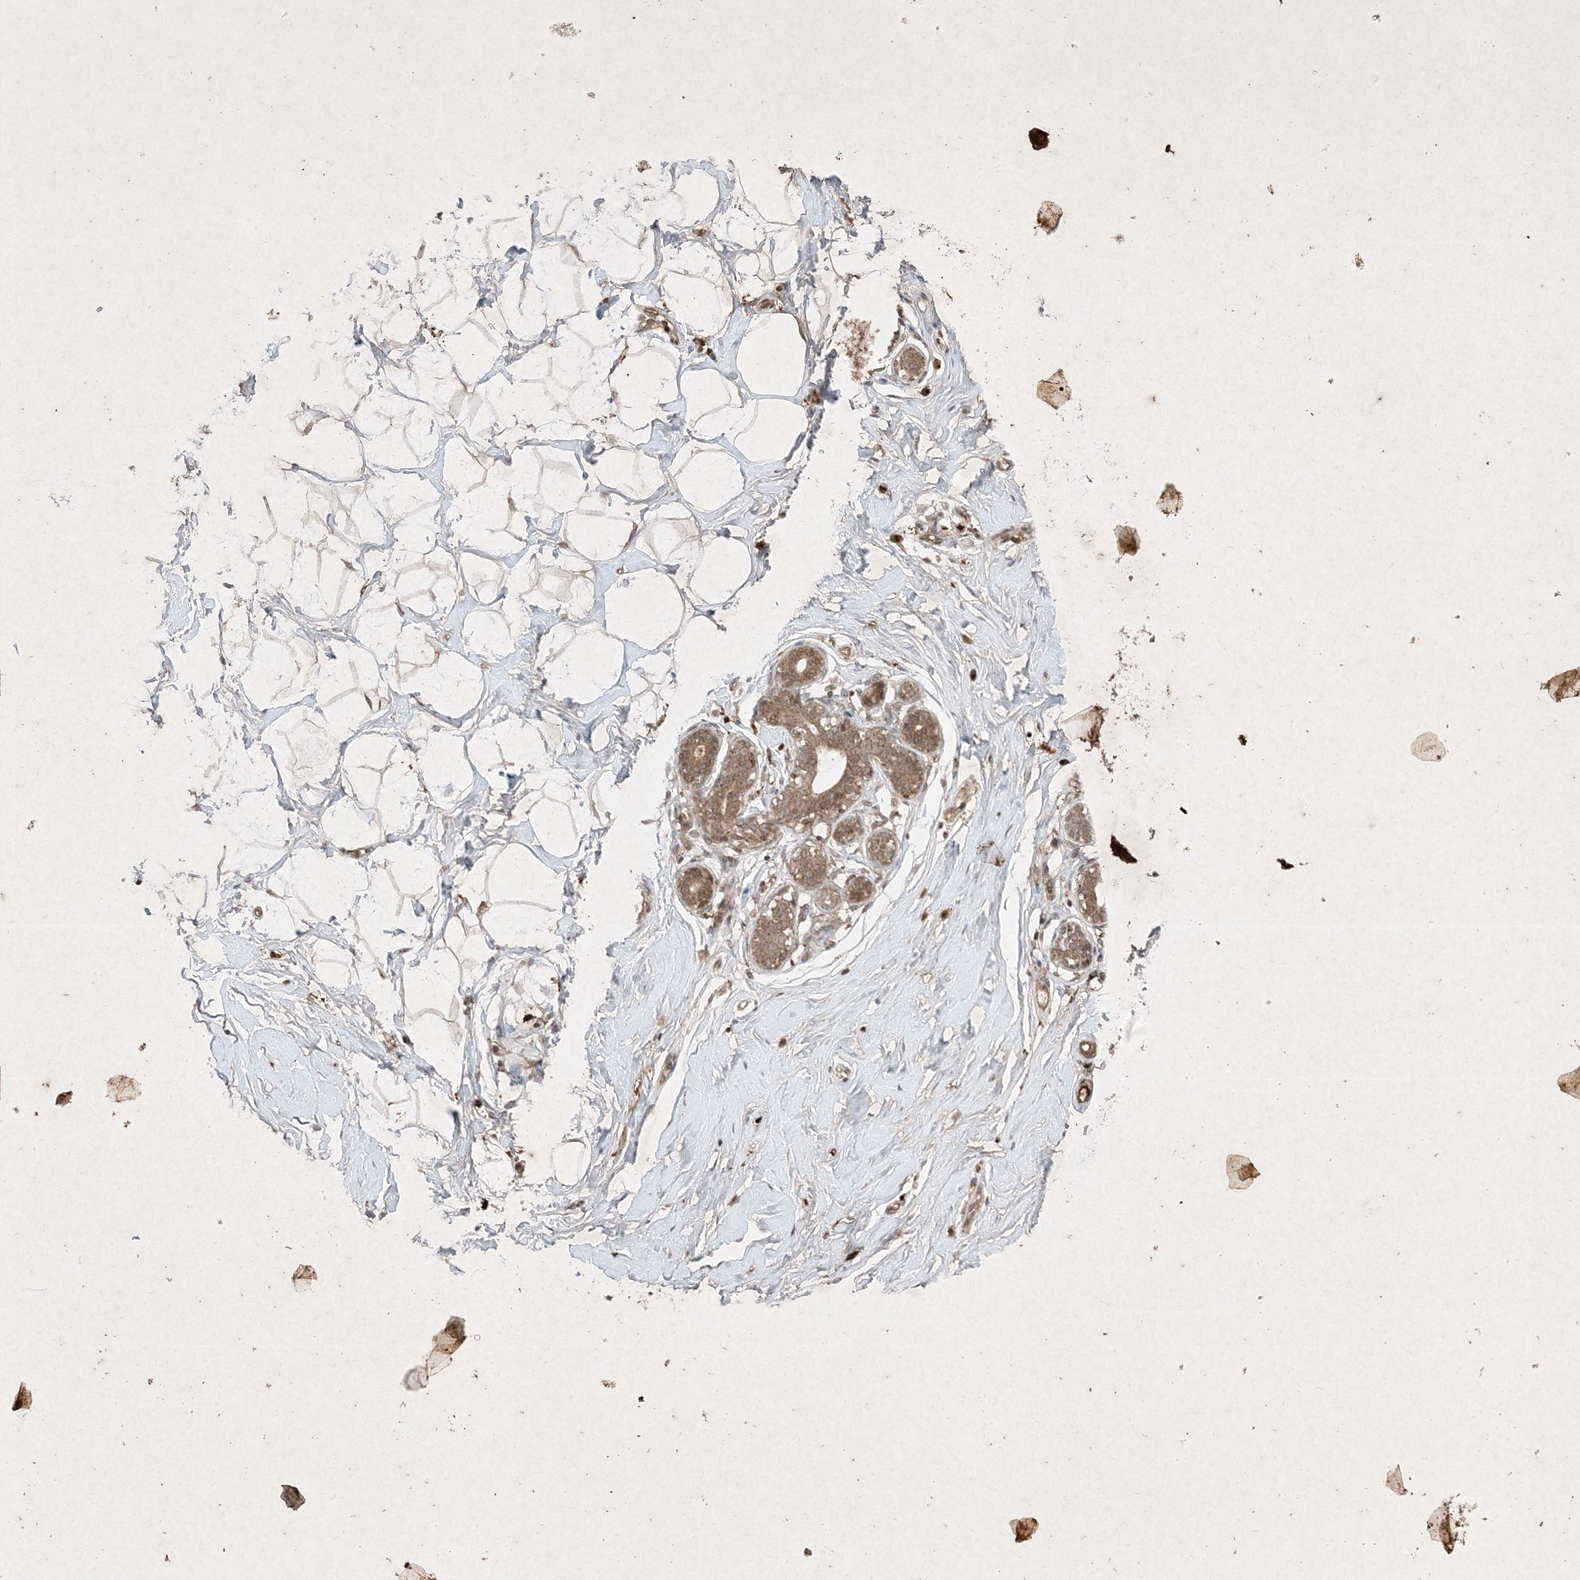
{"staining": {"intensity": "moderate", "quantity": ">75%", "location": "cytoplasmic/membranous"}, "tissue": "breast", "cell_type": "Adipocytes", "image_type": "normal", "snomed": [{"axis": "morphology", "description": "Normal tissue, NOS"}, {"axis": "morphology", "description": "Adenoma, NOS"}, {"axis": "topography", "description": "Breast"}], "caption": "Unremarkable breast shows moderate cytoplasmic/membranous positivity in approximately >75% of adipocytes, visualized by immunohistochemistry.", "gene": "PTK6", "patient": {"sex": "female", "age": 23}}